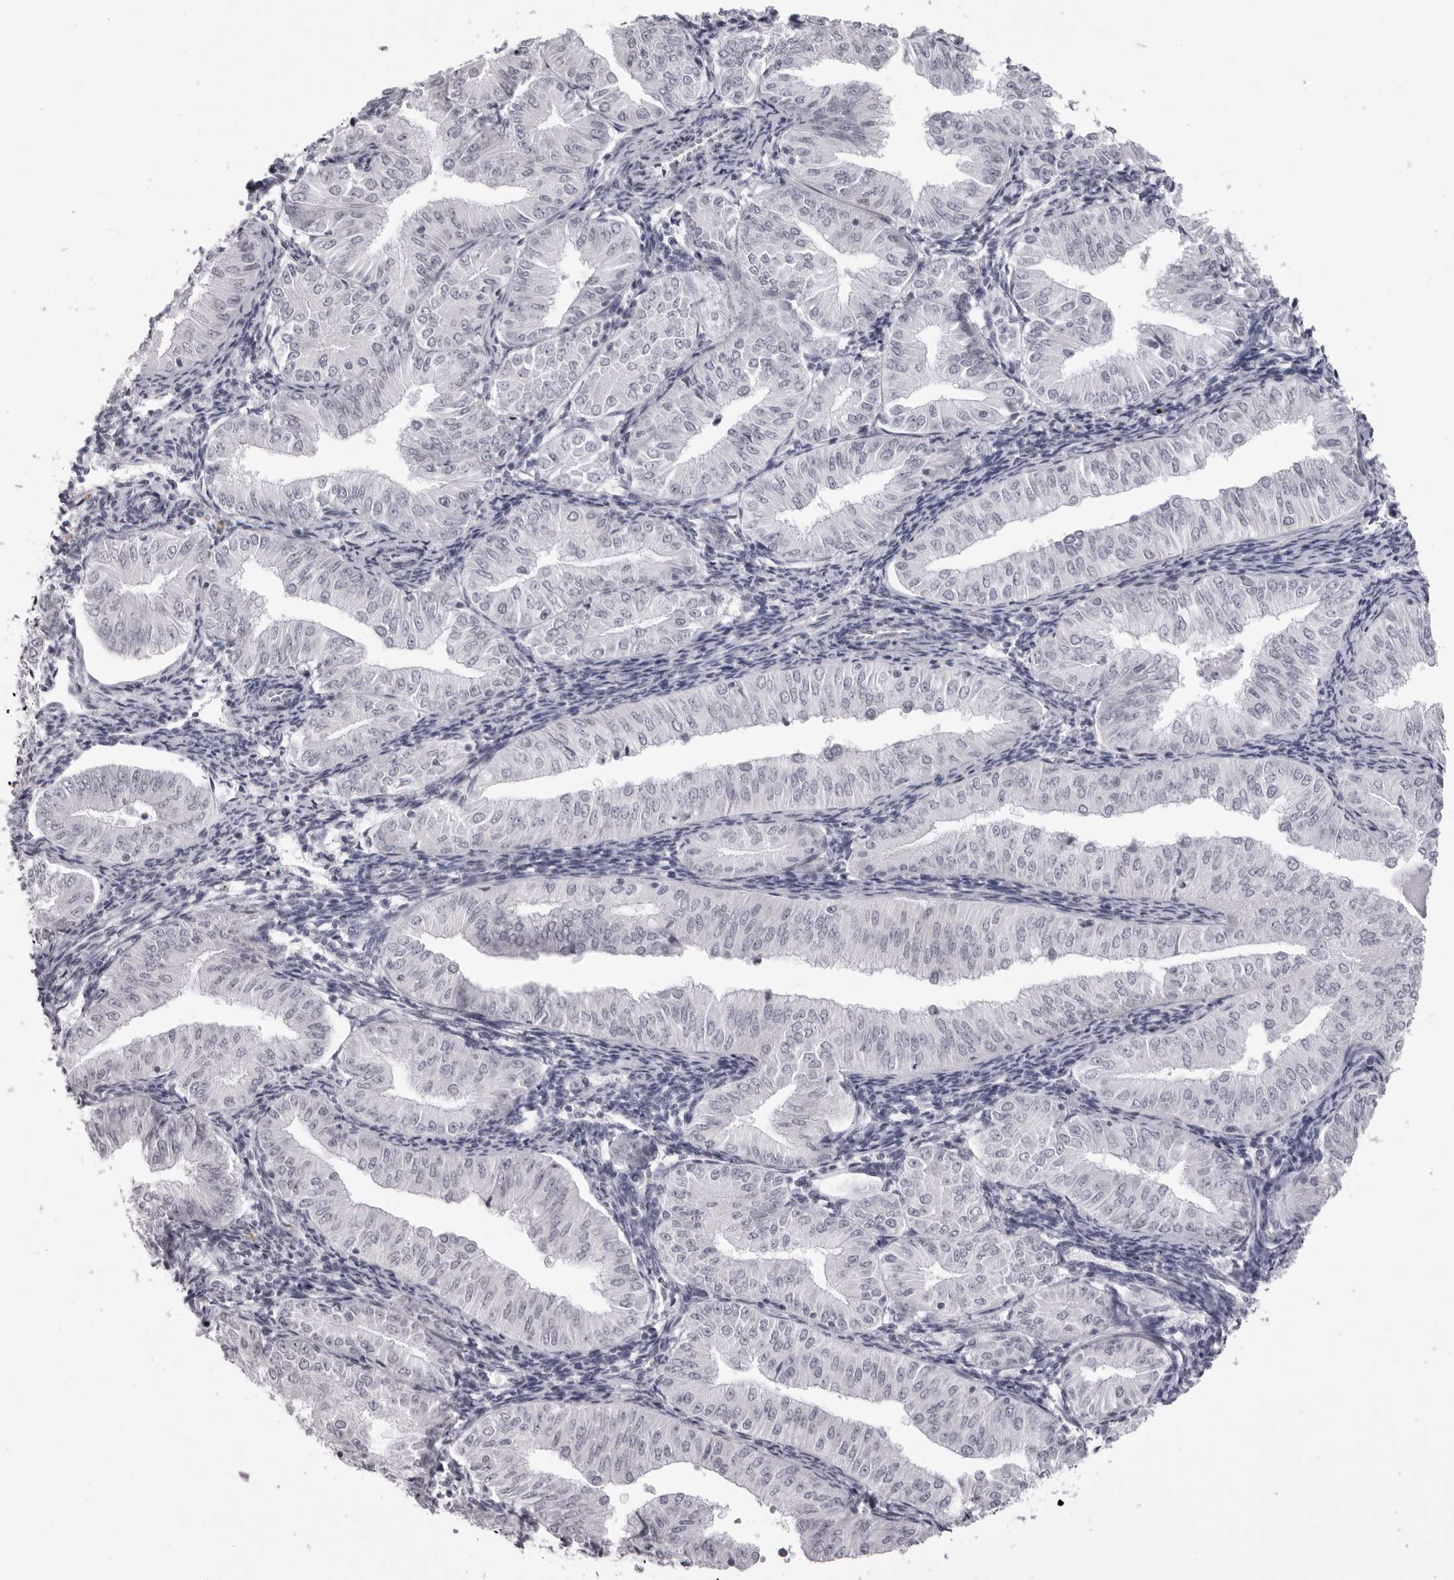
{"staining": {"intensity": "negative", "quantity": "none", "location": "none"}, "tissue": "endometrial cancer", "cell_type": "Tumor cells", "image_type": "cancer", "snomed": [{"axis": "morphology", "description": "Normal tissue, NOS"}, {"axis": "morphology", "description": "Adenocarcinoma, NOS"}, {"axis": "topography", "description": "Endometrium"}], "caption": "The micrograph reveals no staining of tumor cells in endometrial cancer.", "gene": "MAFK", "patient": {"sex": "female", "age": 53}}